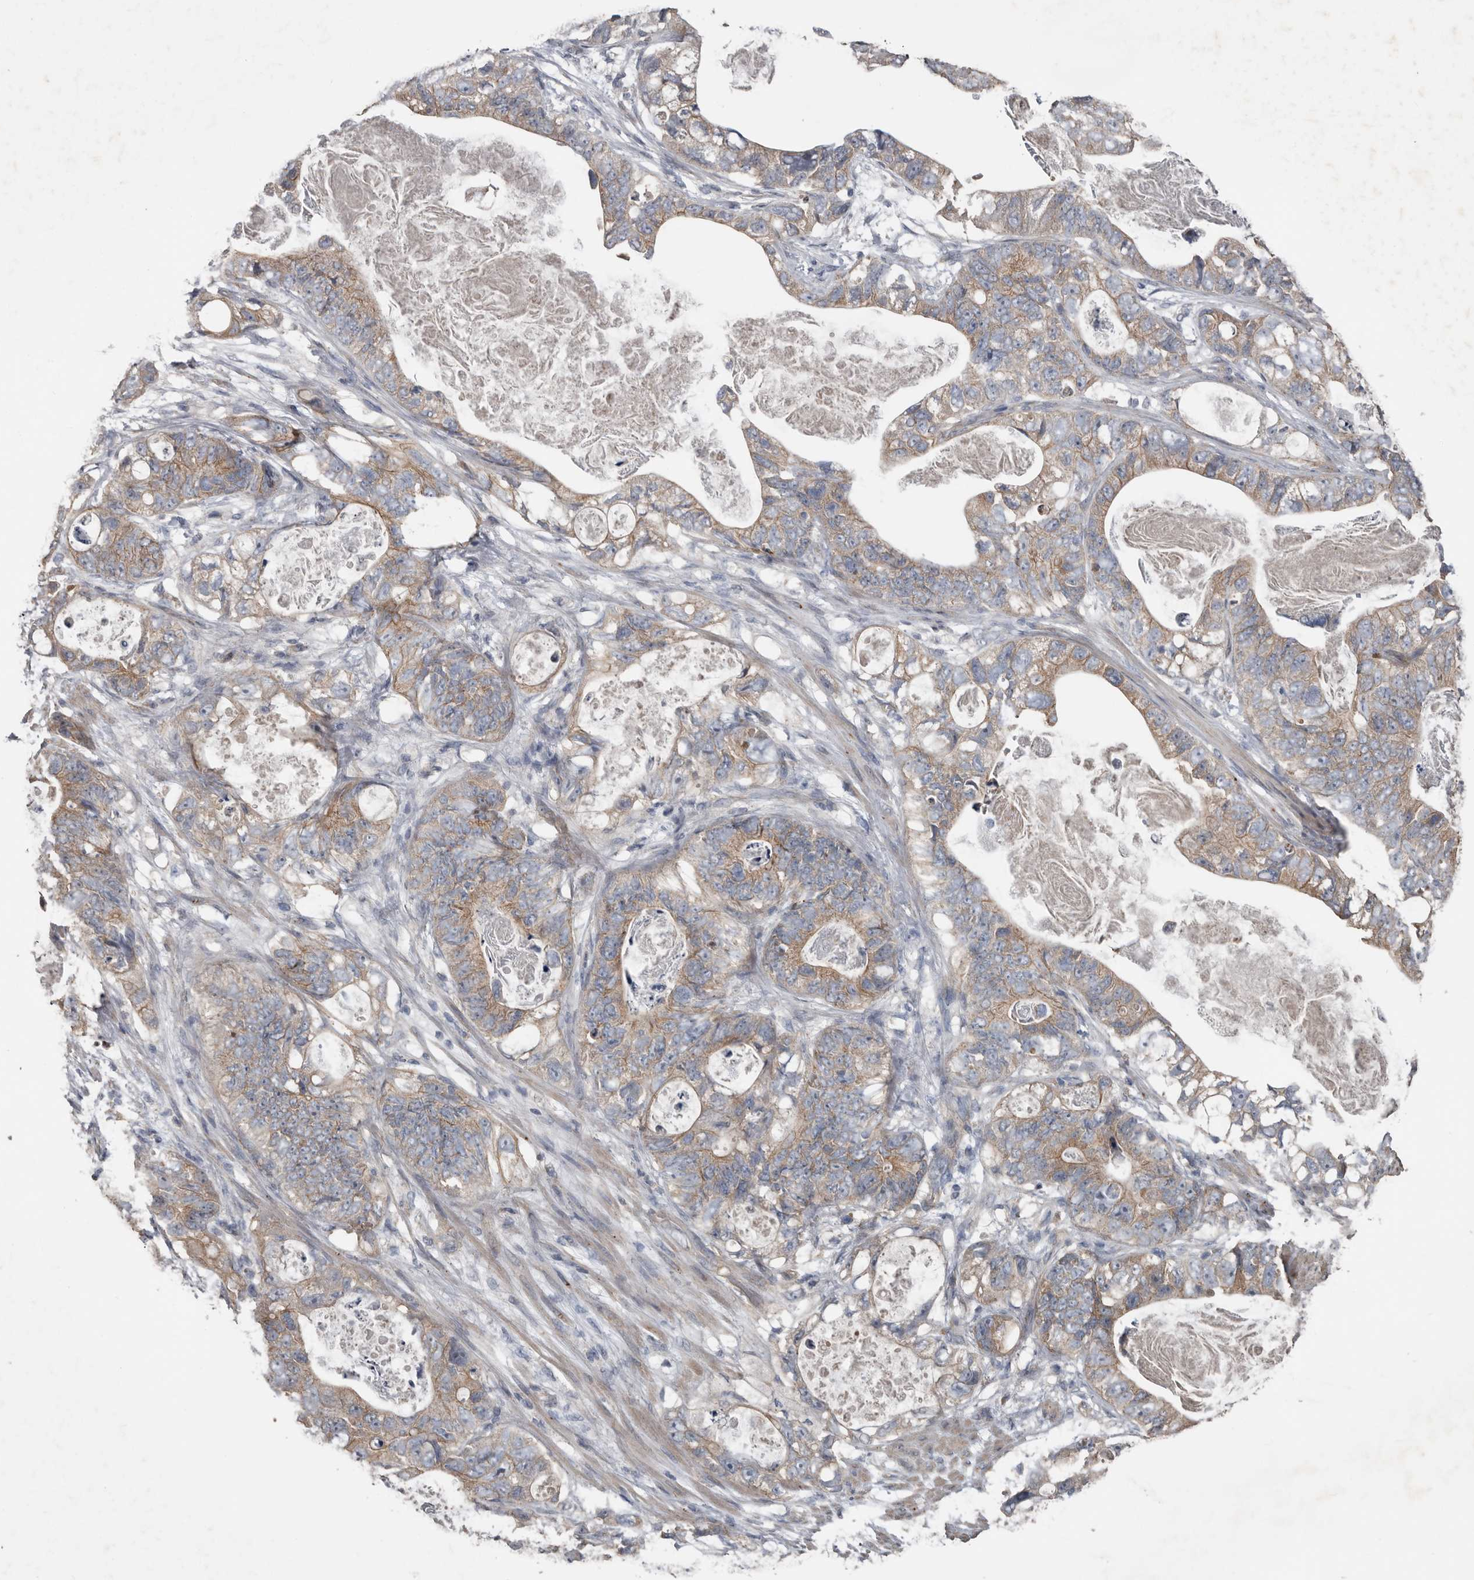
{"staining": {"intensity": "weak", "quantity": ">75%", "location": "cytoplasmic/membranous"}, "tissue": "stomach cancer", "cell_type": "Tumor cells", "image_type": "cancer", "snomed": [{"axis": "morphology", "description": "Normal tissue, NOS"}, {"axis": "morphology", "description": "Adenocarcinoma, NOS"}, {"axis": "topography", "description": "Stomach"}], "caption": "Protein staining displays weak cytoplasmic/membranous staining in about >75% of tumor cells in stomach adenocarcinoma.", "gene": "HYAL4", "patient": {"sex": "female", "age": 89}}